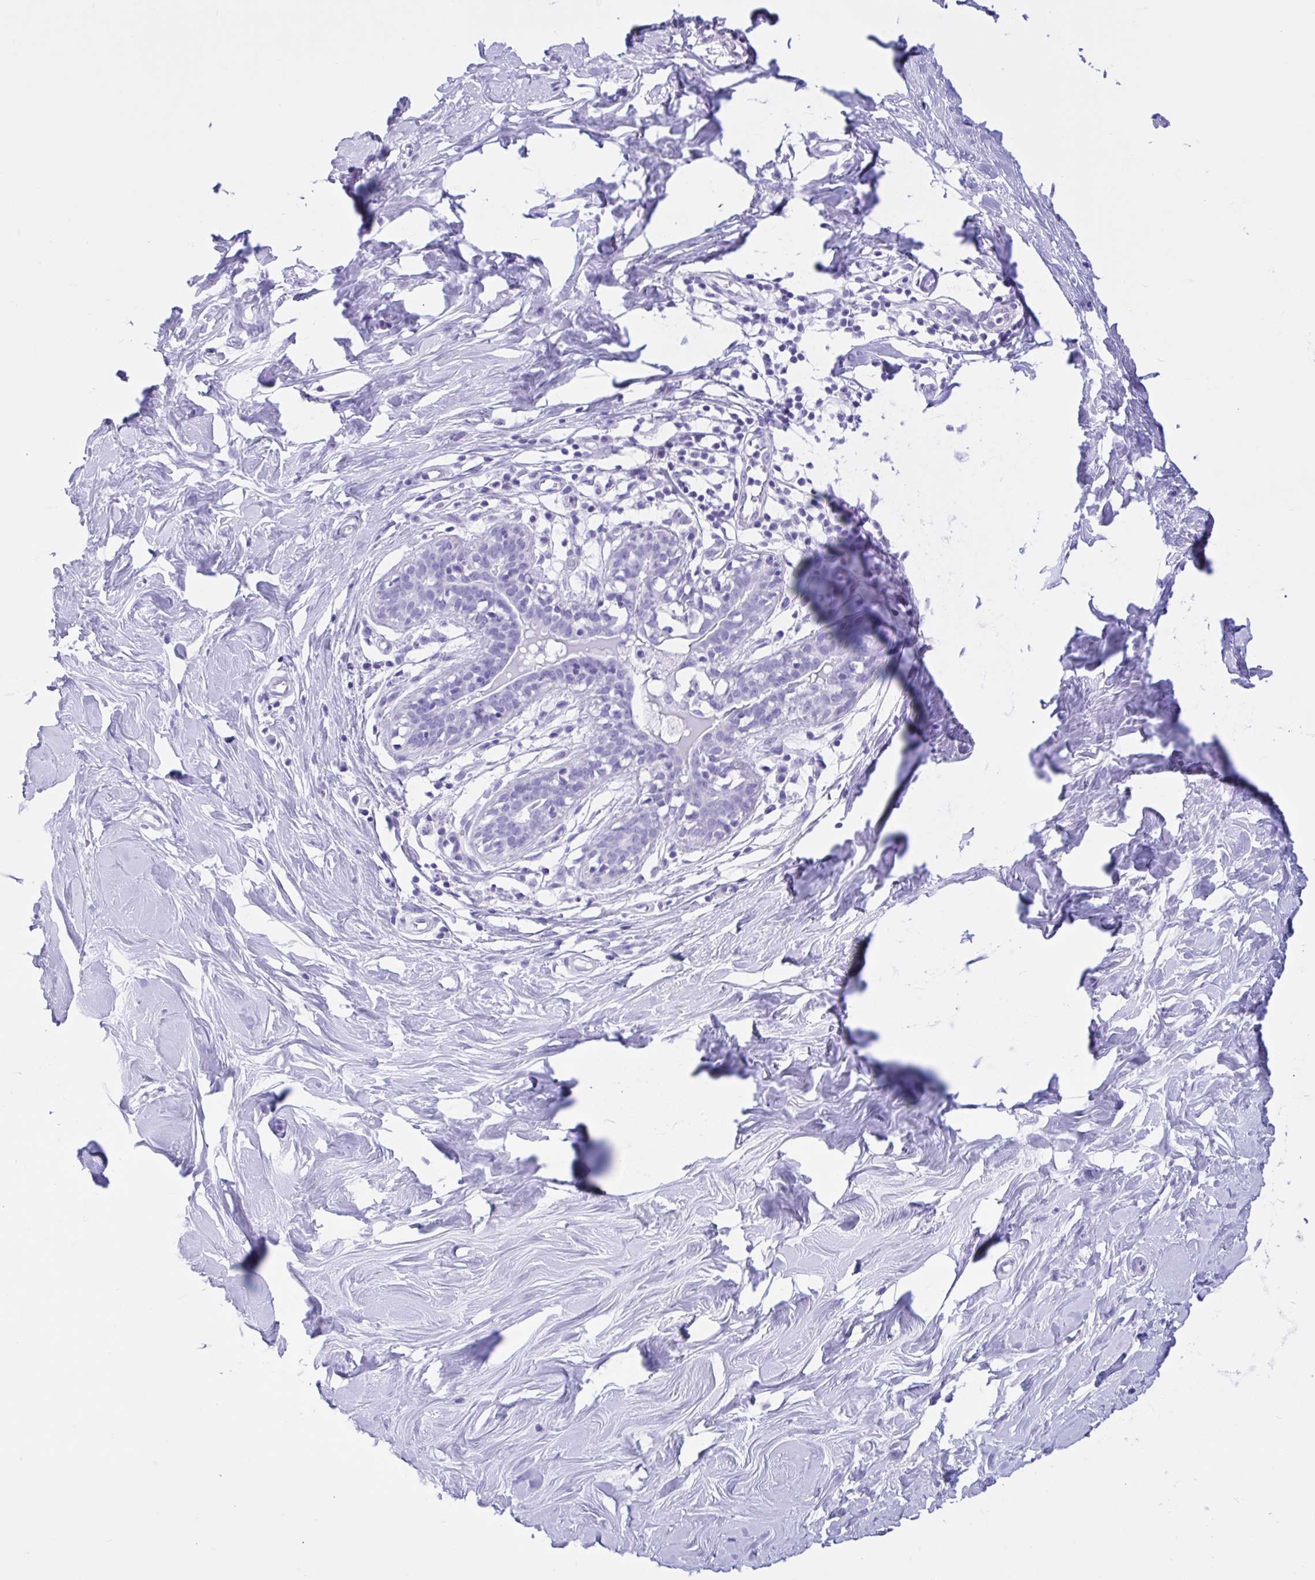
{"staining": {"intensity": "negative", "quantity": "none", "location": "none"}, "tissue": "breast", "cell_type": "Adipocytes", "image_type": "normal", "snomed": [{"axis": "morphology", "description": "Normal tissue, NOS"}, {"axis": "topography", "description": "Breast"}], "caption": "Immunohistochemistry image of unremarkable breast: human breast stained with DAB shows no significant protein staining in adipocytes.", "gene": "IAPP", "patient": {"sex": "female", "age": 27}}